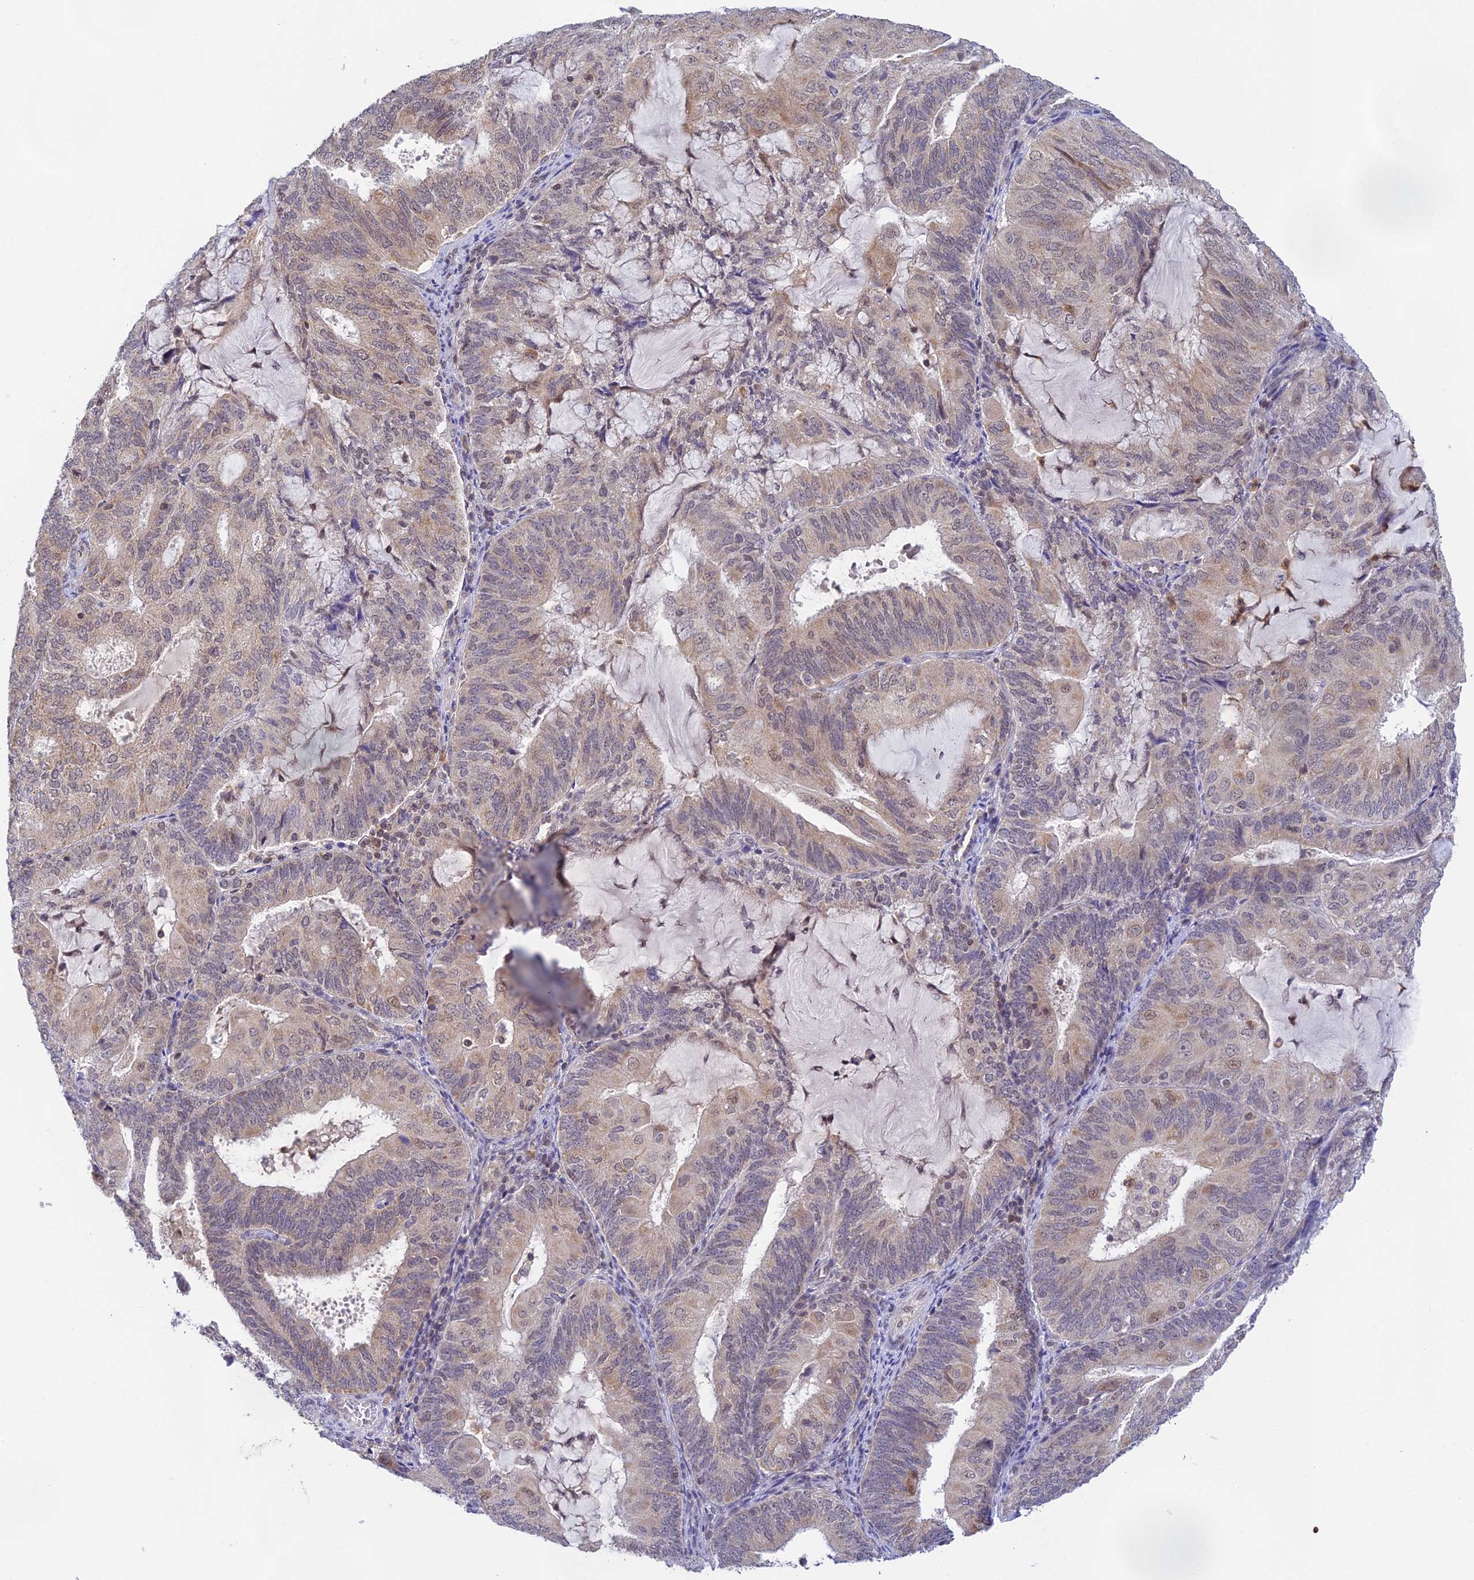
{"staining": {"intensity": "weak", "quantity": "<25%", "location": "cytoplasmic/membranous,nuclear"}, "tissue": "endometrial cancer", "cell_type": "Tumor cells", "image_type": "cancer", "snomed": [{"axis": "morphology", "description": "Adenocarcinoma, NOS"}, {"axis": "topography", "description": "Endometrium"}], "caption": "Endometrial cancer stained for a protein using immunohistochemistry displays no staining tumor cells.", "gene": "PEX16", "patient": {"sex": "female", "age": 81}}